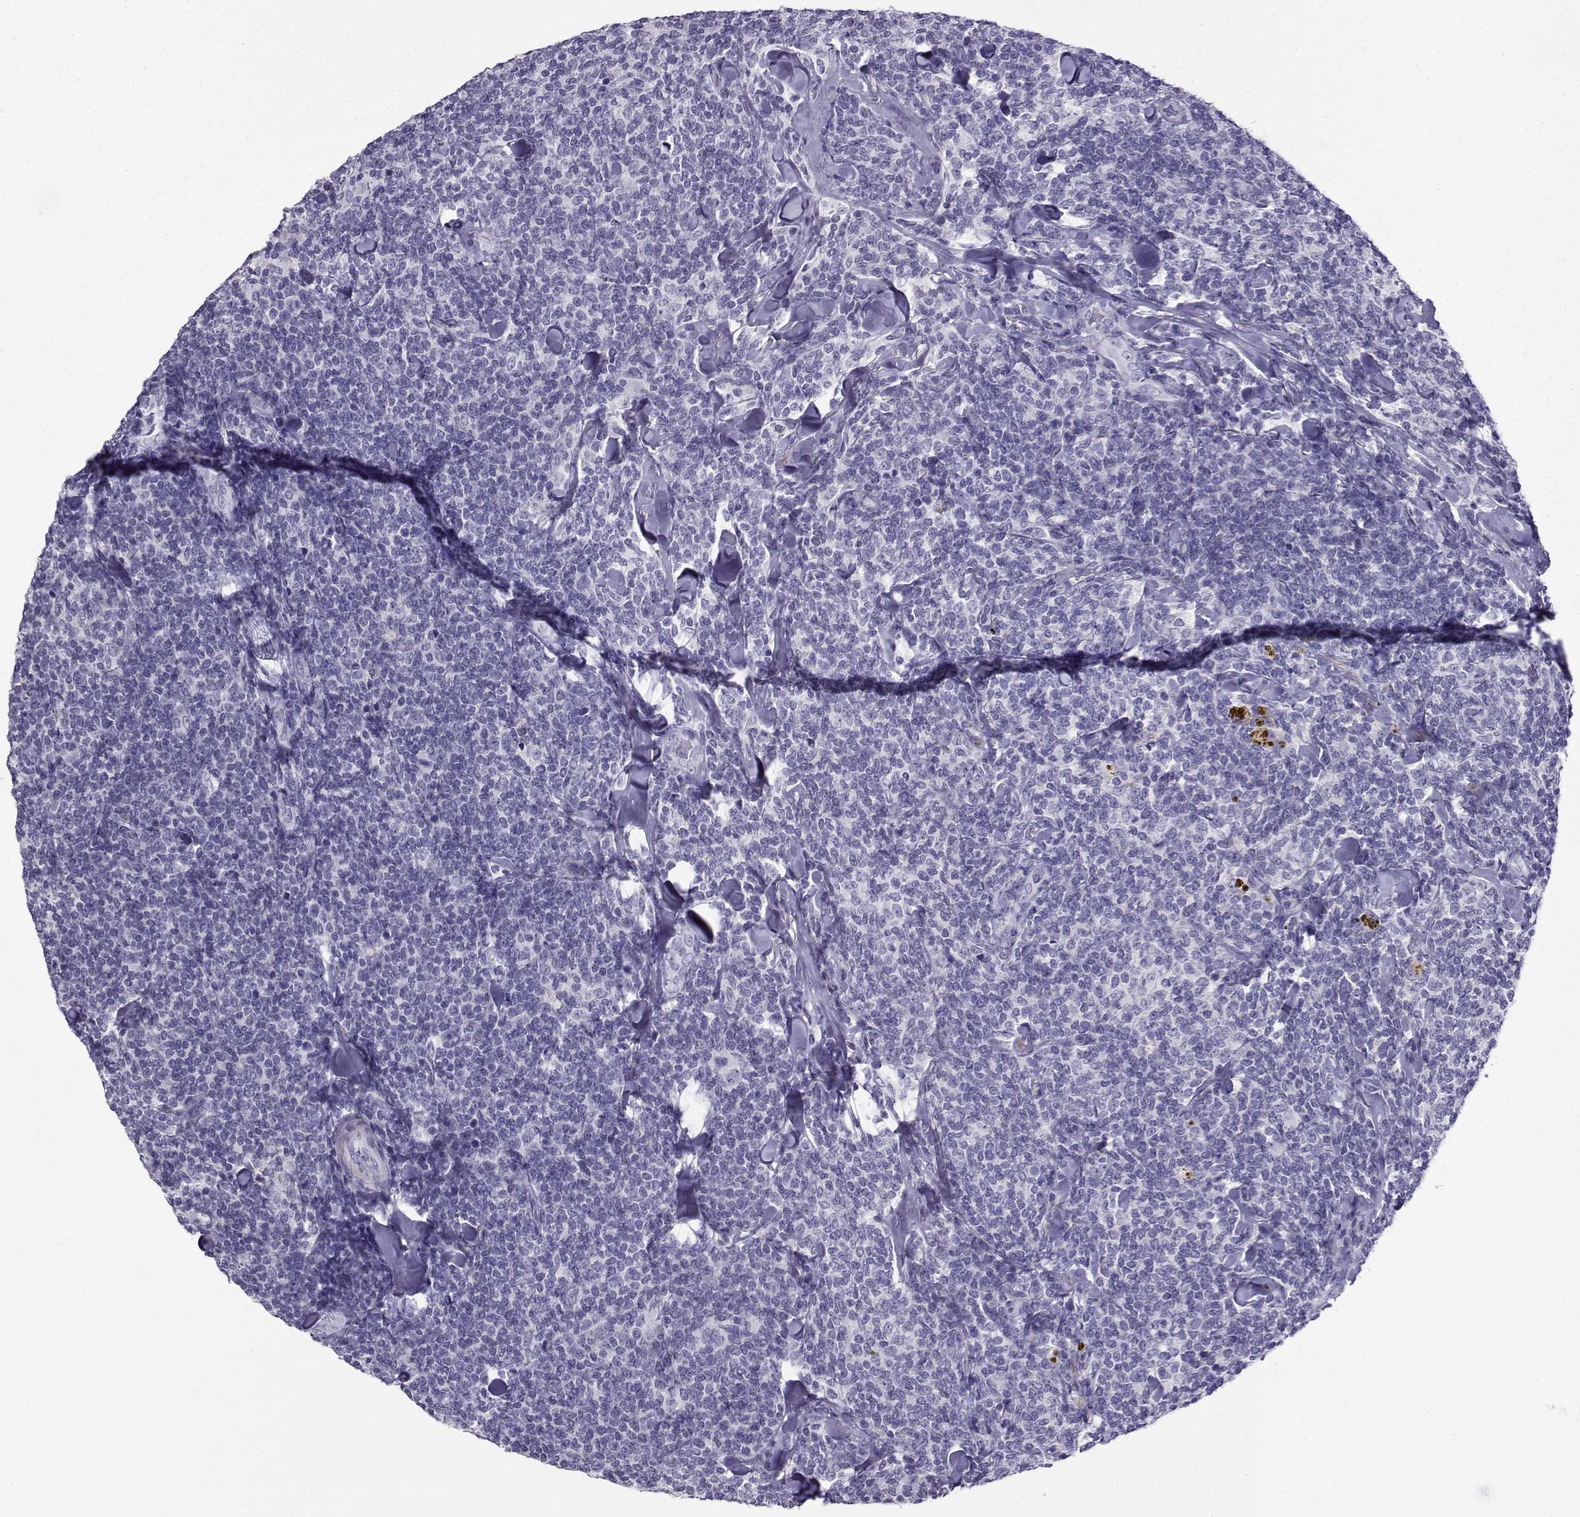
{"staining": {"intensity": "negative", "quantity": "none", "location": "none"}, "tissue": "lymphoma", "cell_type": "Tumor cells", "image_type": "cancer", "snomed": [{"axis": "morphology", "description": "Malignant lymphoma, non-Hodgkin's type, Low grade"}, {"axis": "topography", "description": "Lymph node"}], "caption": "Immunohistochemistry micrograph of neoplastic tissue: lymphoma stained with DAB exhibits no significant protein staining in tumor cells. (DAB (3,3'-diaminobenzidine) IHC with hematoxylin counter stain).", "gene": "KIF17", "patient": {"sex": "female", "age": 56}}